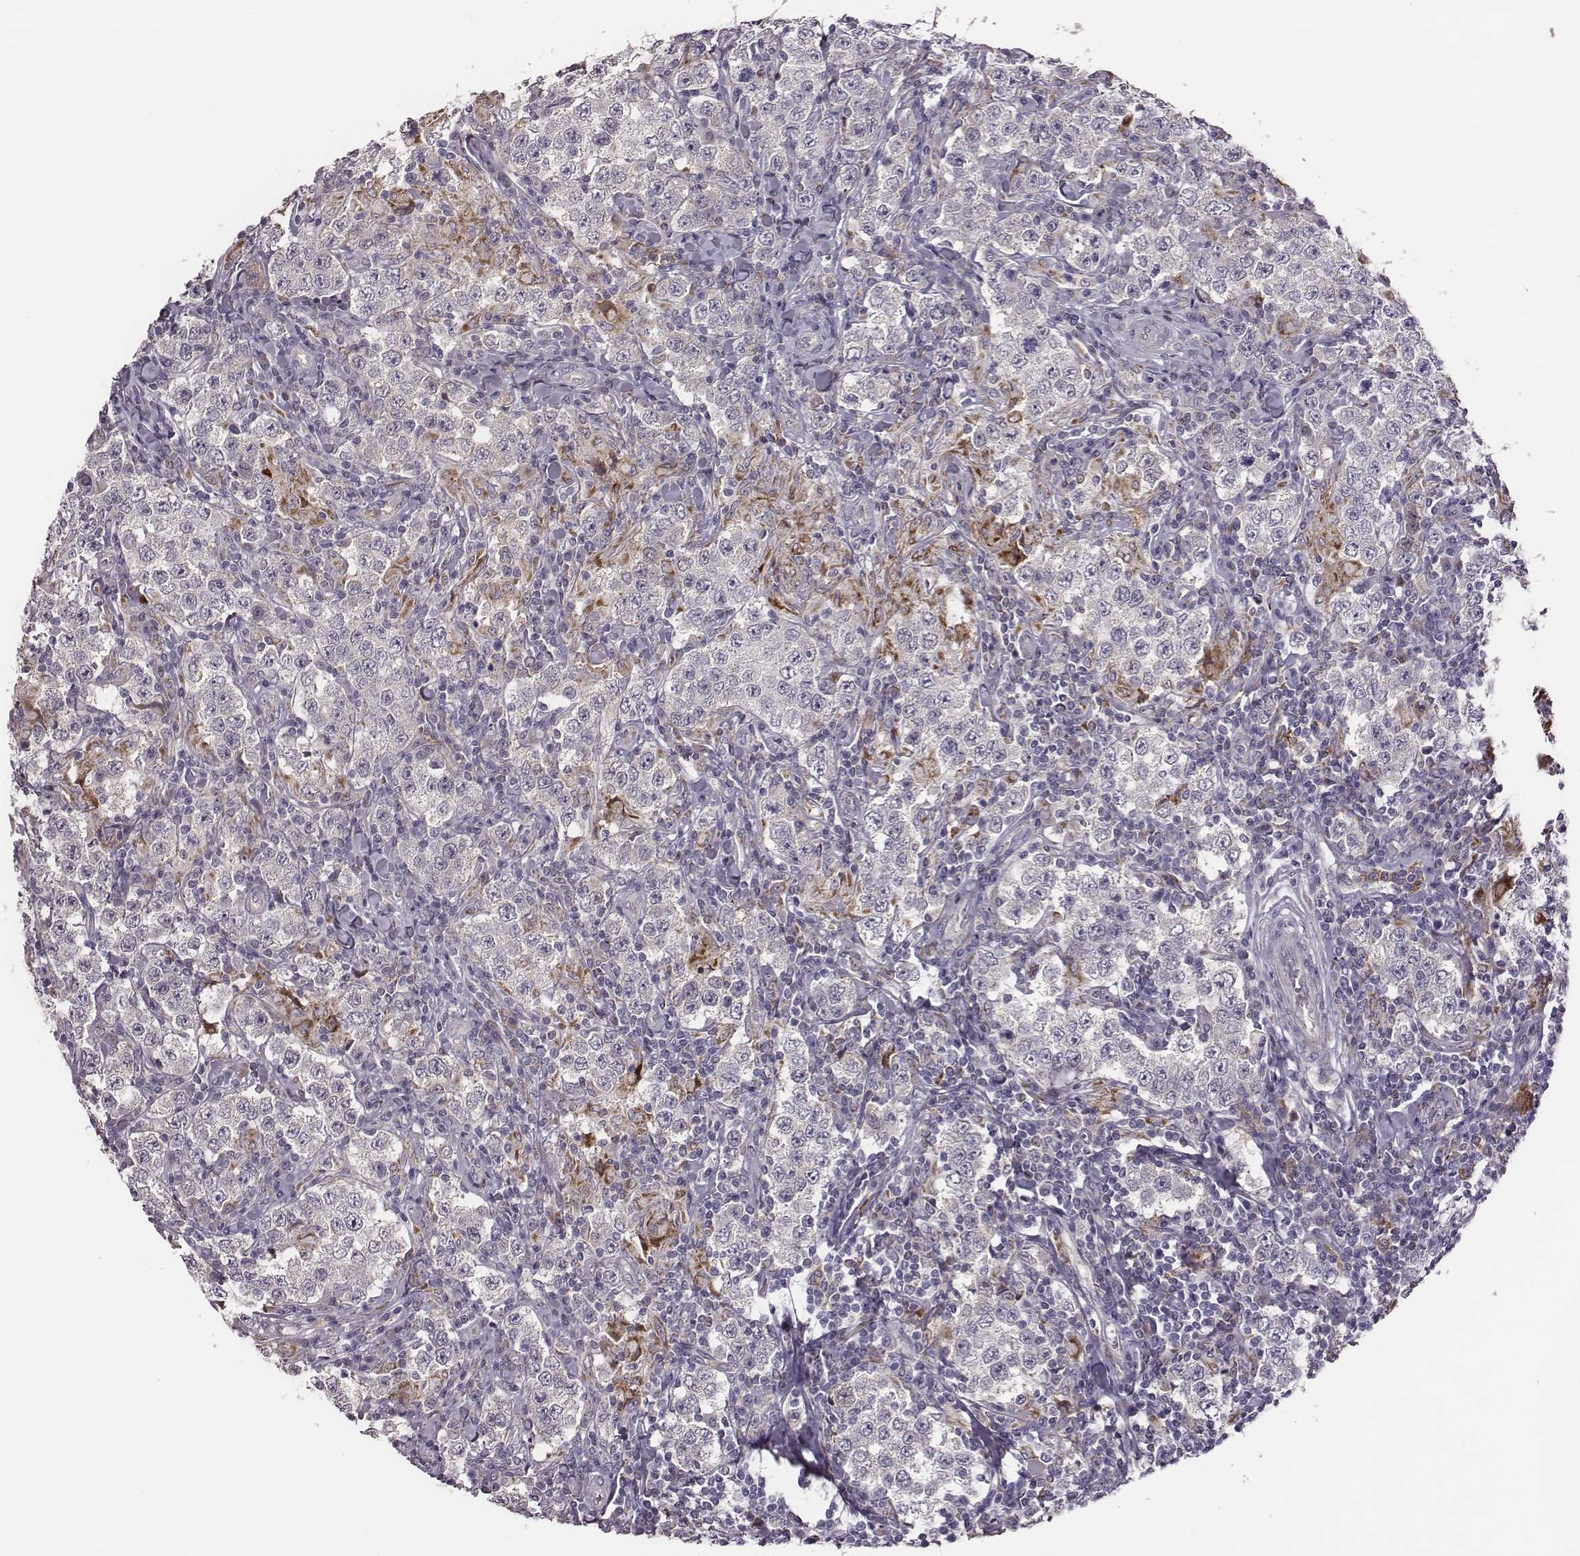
{"staining": {"intensity": "negative", "quantity": "none", "location": "none"}, "tissue": "testis cancer", "cell_type": "Tumor cells", "image_type": "cancer", "snomed": [{"axis": "morphology", "description": "Seminoma, NOS"}, {"axis": "morphology", "description": "Carcinoma, Embryonal, NOS"}, {"axis": "topography", "description": "Testis"}], "caption": "Tumor cells are negative for brown protein staining in testis cancer.", "gene": "KMO", "patient": {"sex": "male", "age": 41}}